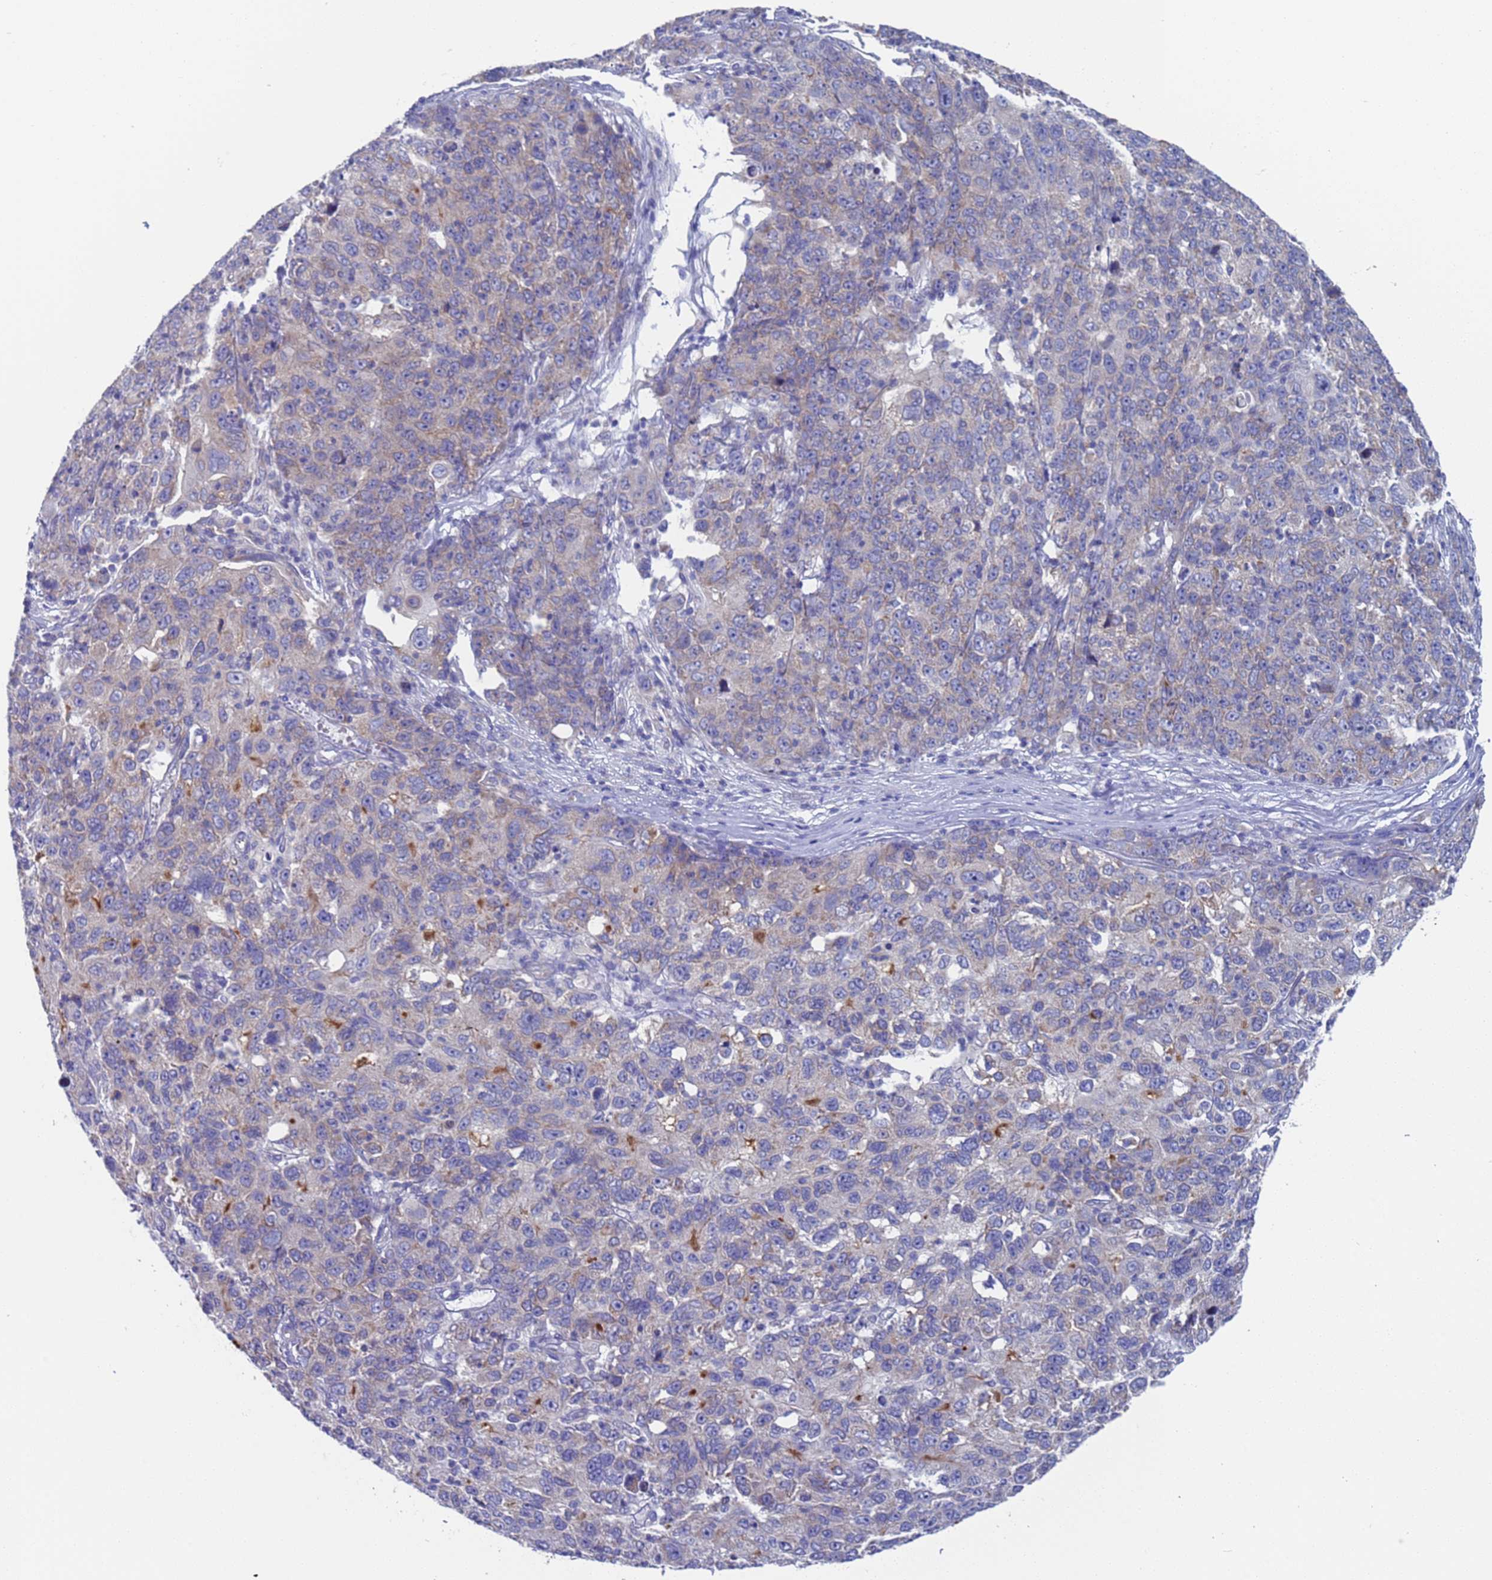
{"staining": {"intensity": "negative", "quantity": "none", "location": "none"}, "tissue": "ovarian cancer", "cell_type": "Tumor cells", "image_type": "cancer", "snomed": [{"axis": "morphology", "description": "Carcinoma, endometroid"}, {"axis": "topography", "description": "Ovary"}], "caption": "High power microscopy photomicrograph of an immunohistochemistry micrograph of ovarian cancer (endometroid carcinoma), revealing no significant staining in tumor cells.", "gene": "PET117", "patient": {"sex": "female", "age": 42}}